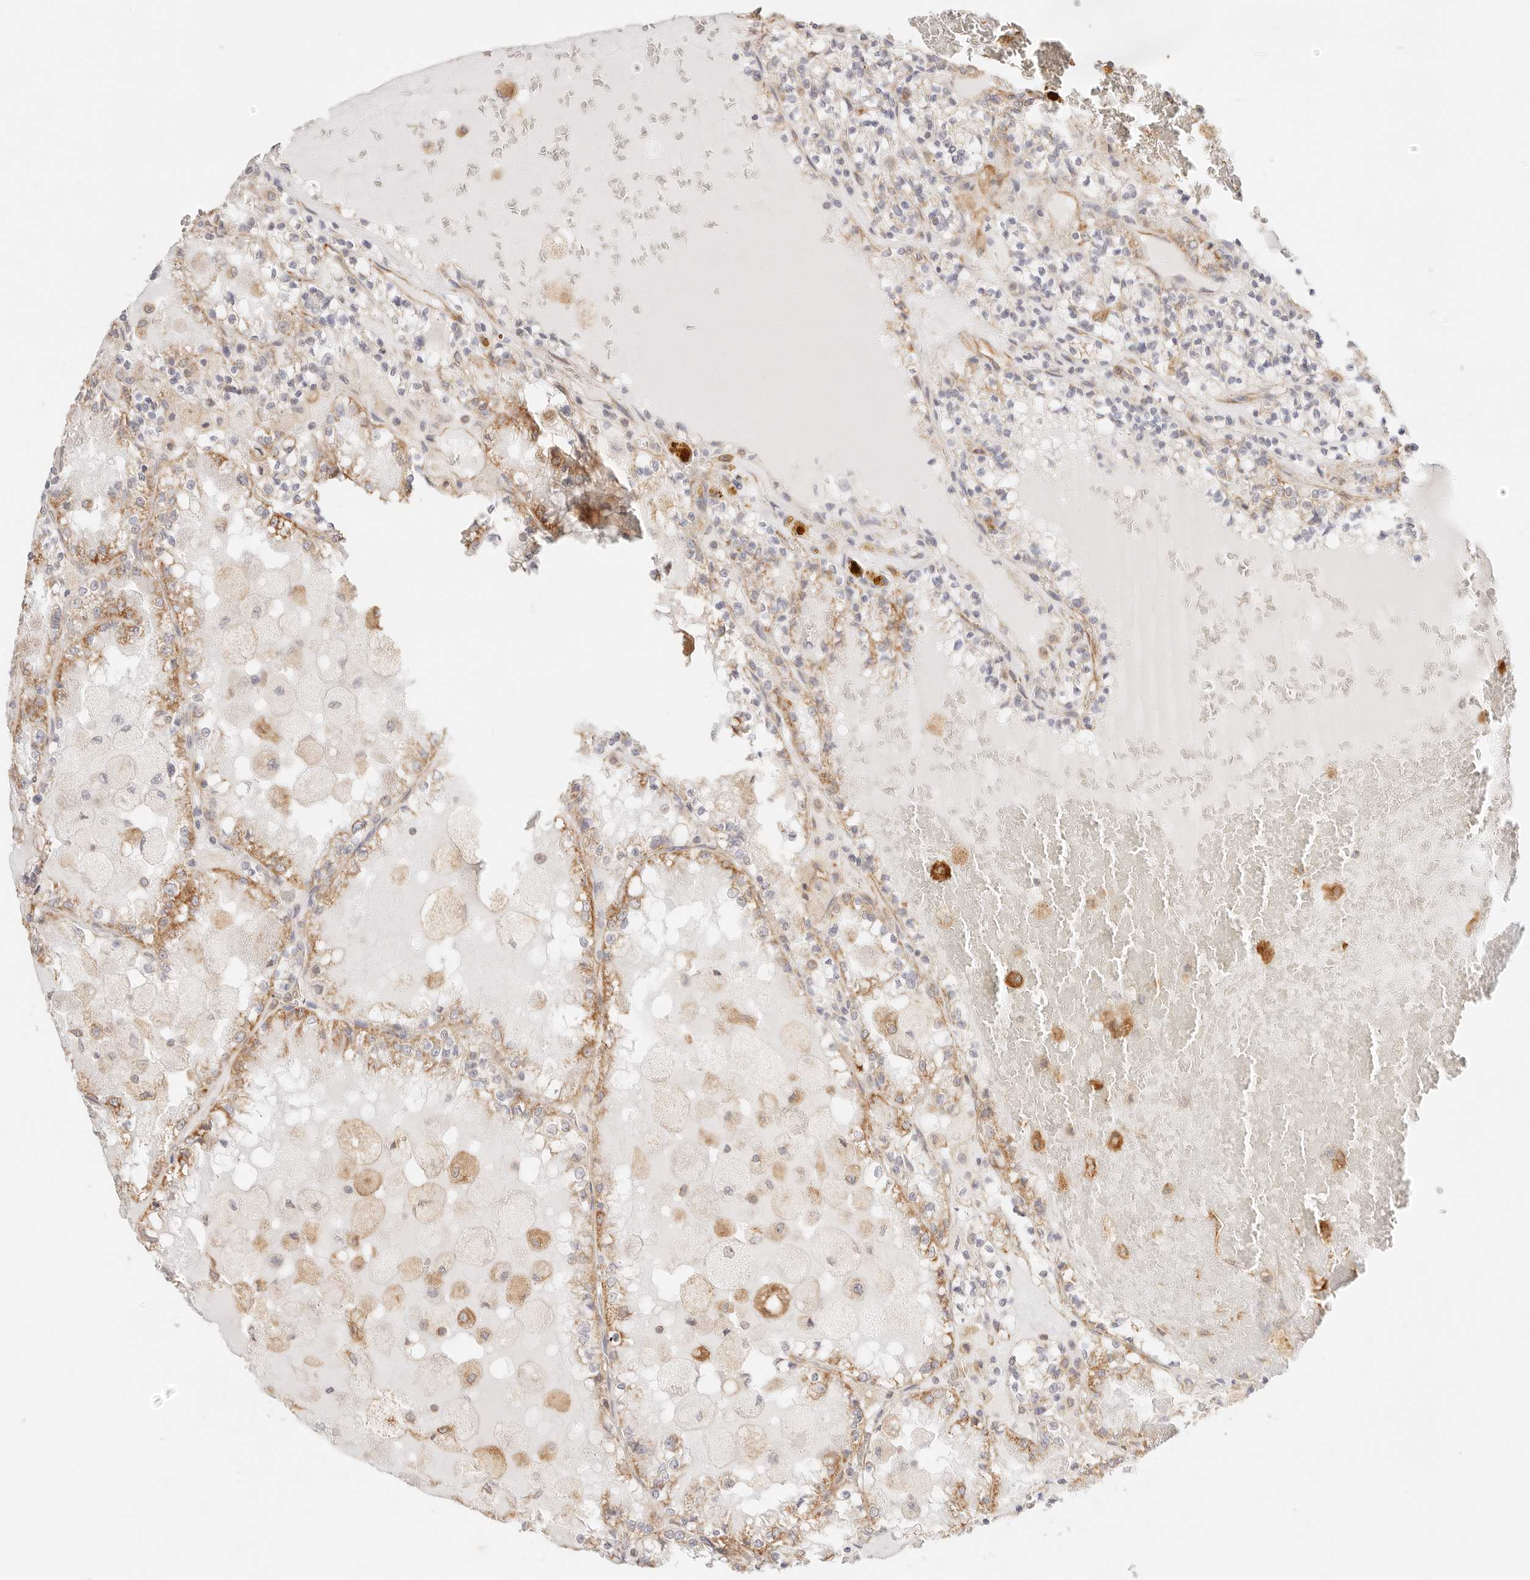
{"staining": {"intensity": "moderate", "quantity": ">75%", "location": "cytoplasmic/membranous"}, "tissue": "renal cancer", "cell_type": "Tumor cells", "image_type": "cancer", "snomed": [{"axis": "morphology", "description": "Adenocarcinoma, NOS"}, {"axis": "topography", "description": "Kidney"}], "caption": "A high-resolution image shows immunohistochemistry (IHC) staining of adenocarcinoma (renal), which displays moderate cytoplasmic/membranous positivity in about >75% of tumor cells.", "gene": "ZC3H11A", "patient": {"sex": "female", "age": 56}}